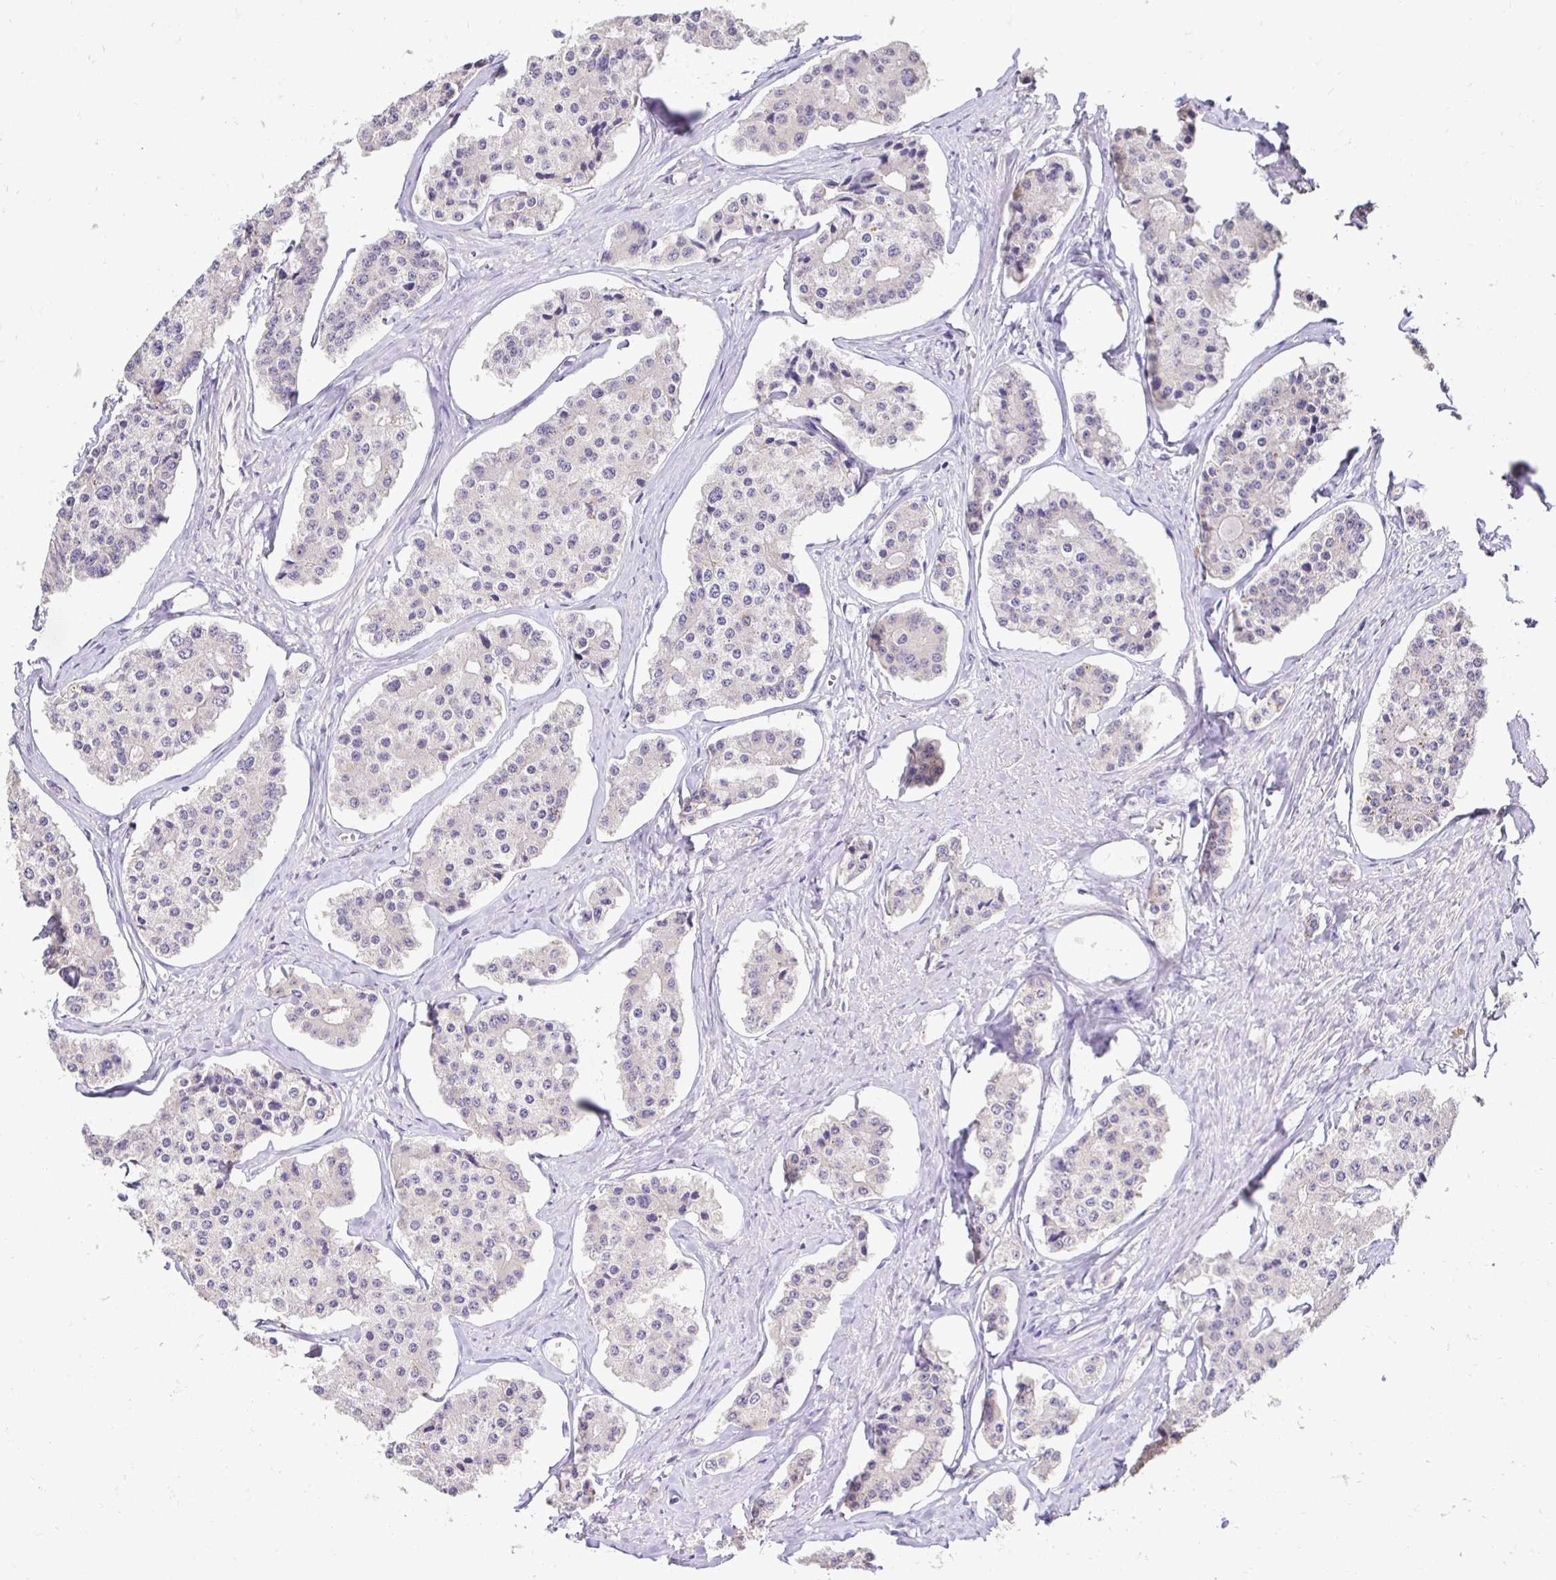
{"staining": {"intensity": "negative", "quantity": "none", "location": "none"}, "tissue": "carcinoid", "cell_type": "Tumor cells", "image_type": "cancer", "snomed": [{"axis": "morphology", "description": "Carcinoid, malignant, NOS"}, {"axis": "topography", "description": "Small intestine"}], "caption": "This is a micrograph of immunohistochemistry (IHC) staining of carcinoid, which shows no expression in tumor cells.", "gene": "RHEBL1", "patient": {"sex": "female", "age": 65}}